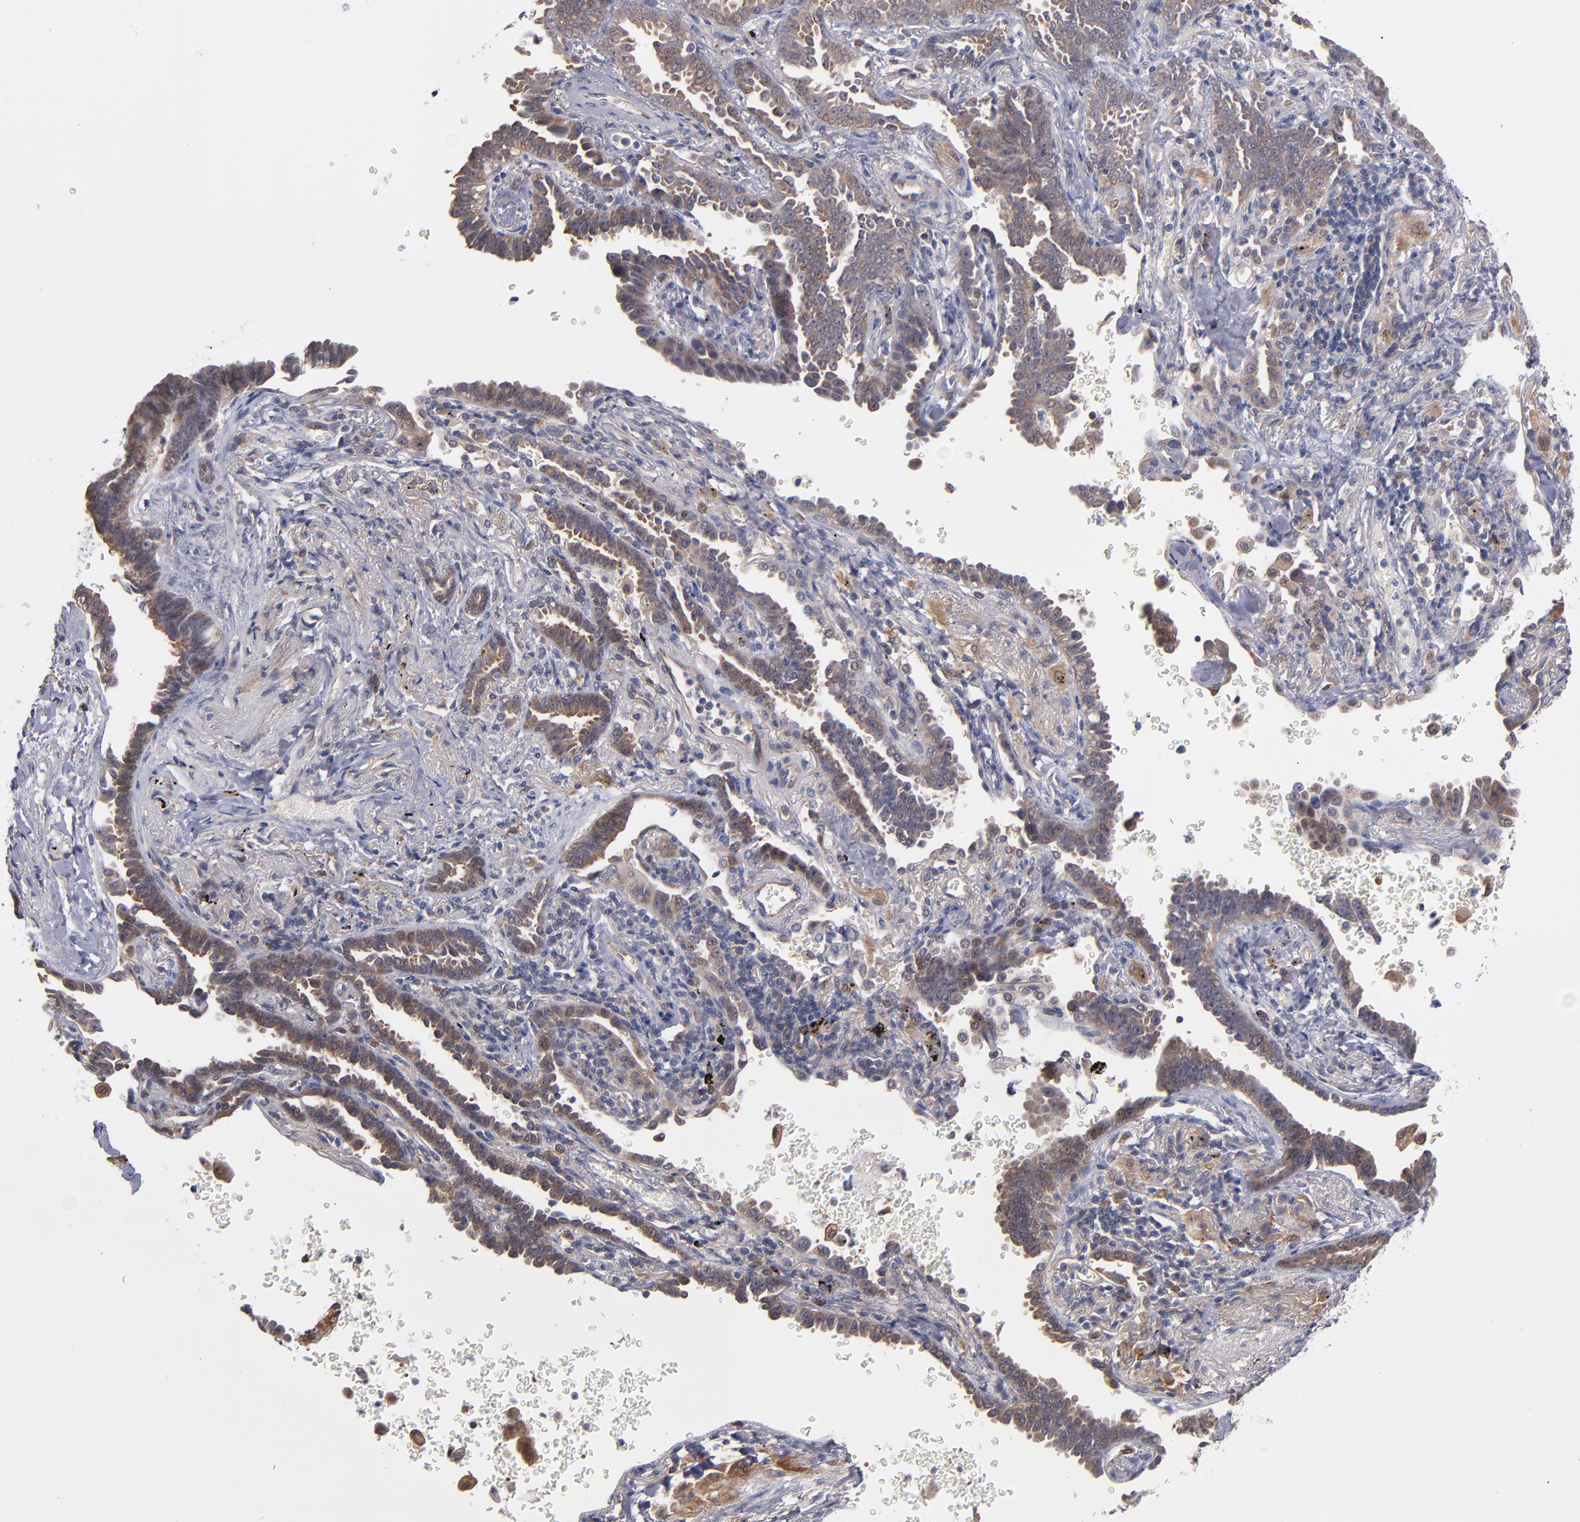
{"staining": {"intensity": "moderate", "quantity": ">75%", "location": "cytoplasmic/membranous"}, "tissue": "lung cancer", "cell_type": "Tumor cells", "image_type": "cancer", "snomed": [{"axis": "morphology", "description": "Adenocarcinoma, NOS"}, {"axis": "topography", "description": "Lung"}], "caption": "Protein expression by immunohistochemistry shows moderate cytoplasmic/membranous staining in approximately >75% of tumor cells in adenocarcinoma (lung).", "gene": "GMFG", "patient": {"sex": "female", "age": 64}}